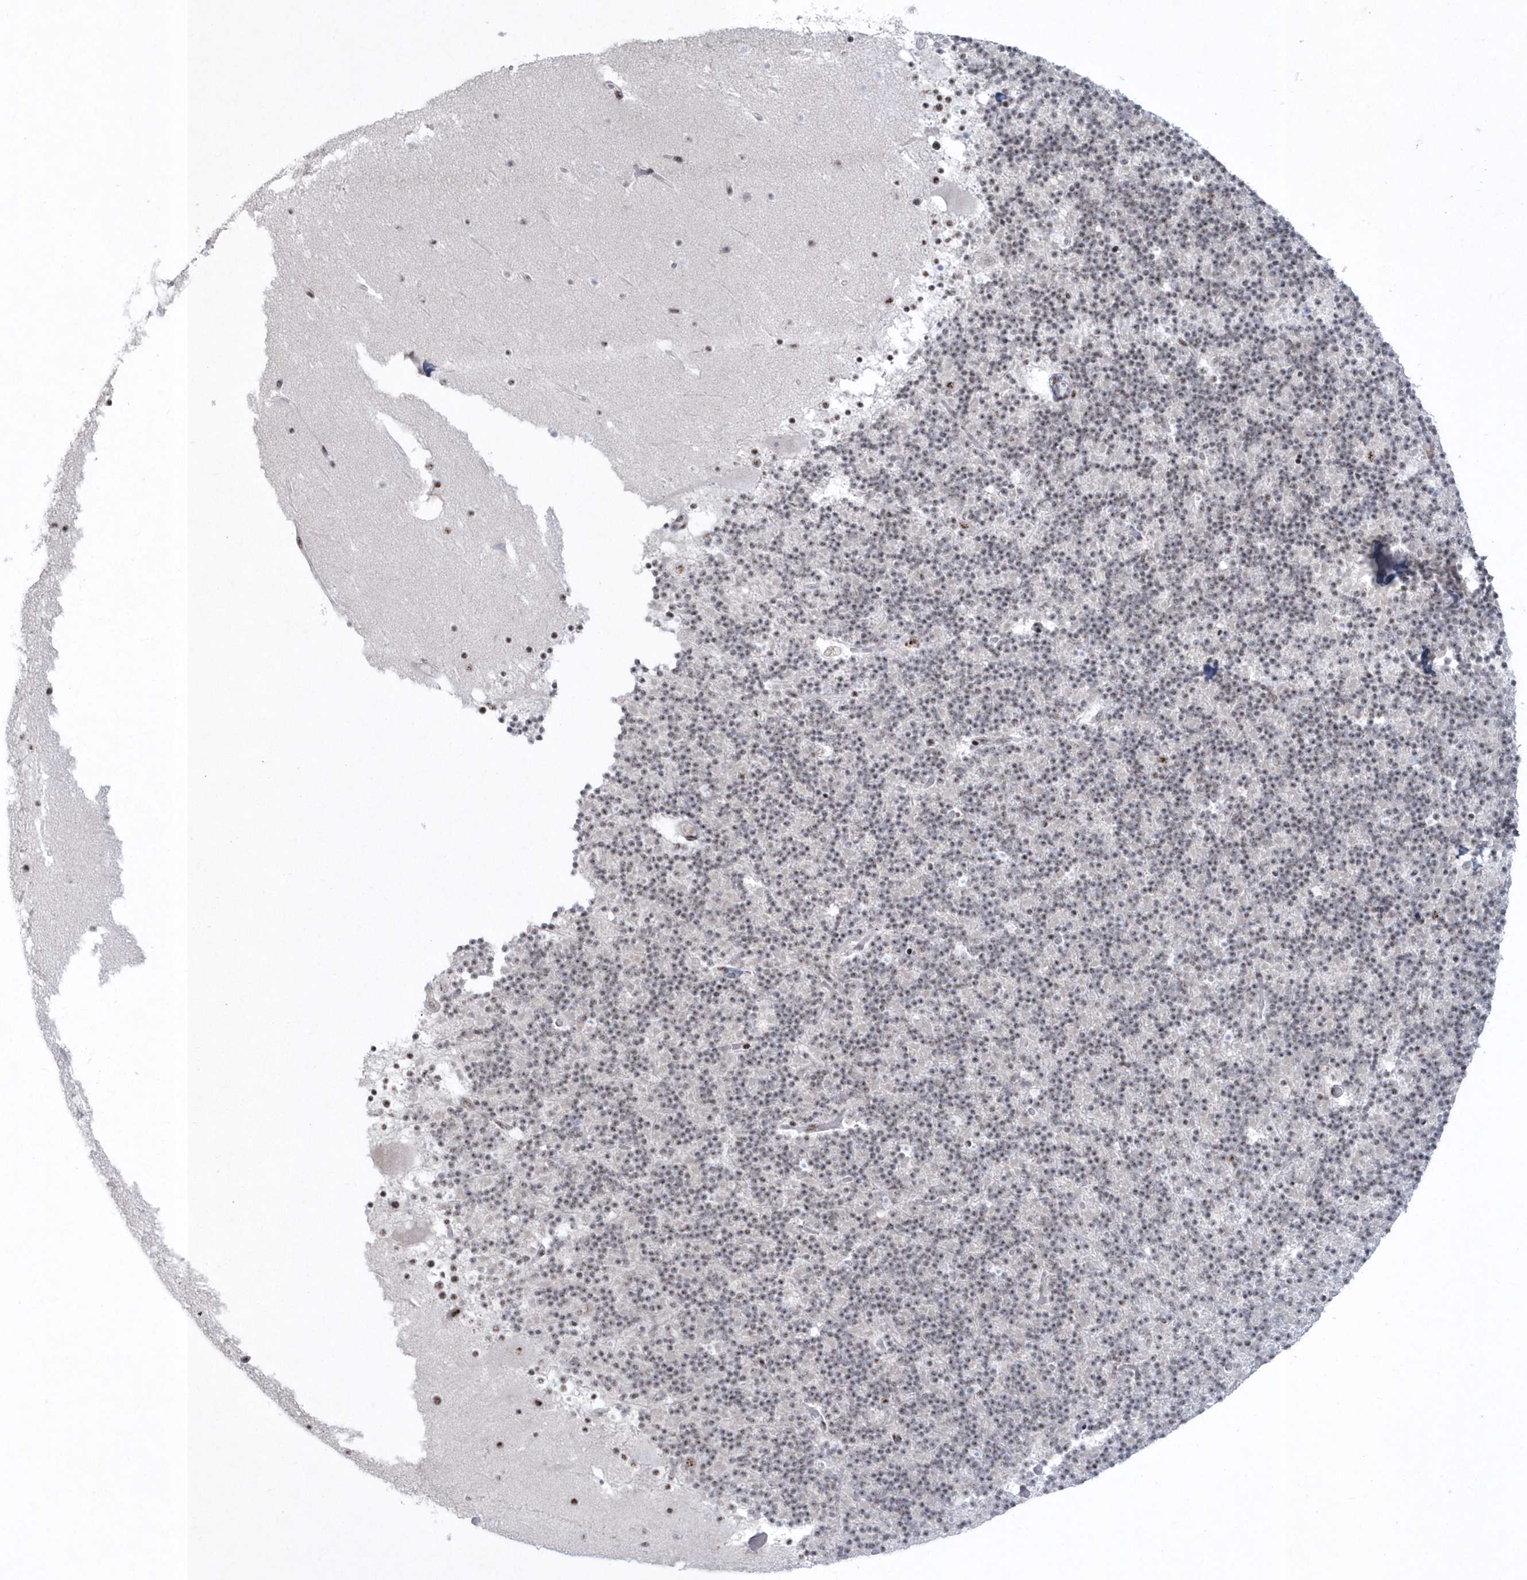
{"staining": {"intensity": "weak", "quantity": "25%-75%", "location": "nuclear"}, "tissue": "cerebellum", "cell_type": "Cells in granular layer", "image_type": "normal", "snomed": [{"axis": "morphology", "description": "Normal tissue, NOS"}, {"axis": "topography", "description": "Cerebellum"}], "caption": "The immunohistochemical stain labels weak nuclear expression in cells in granular layer of unremarkable cerebellum. (Brightfield microscopy of DAB IHC at high magnification).", "gene": "KDM6B", "patient": {"sex": "male", "age": 57}}